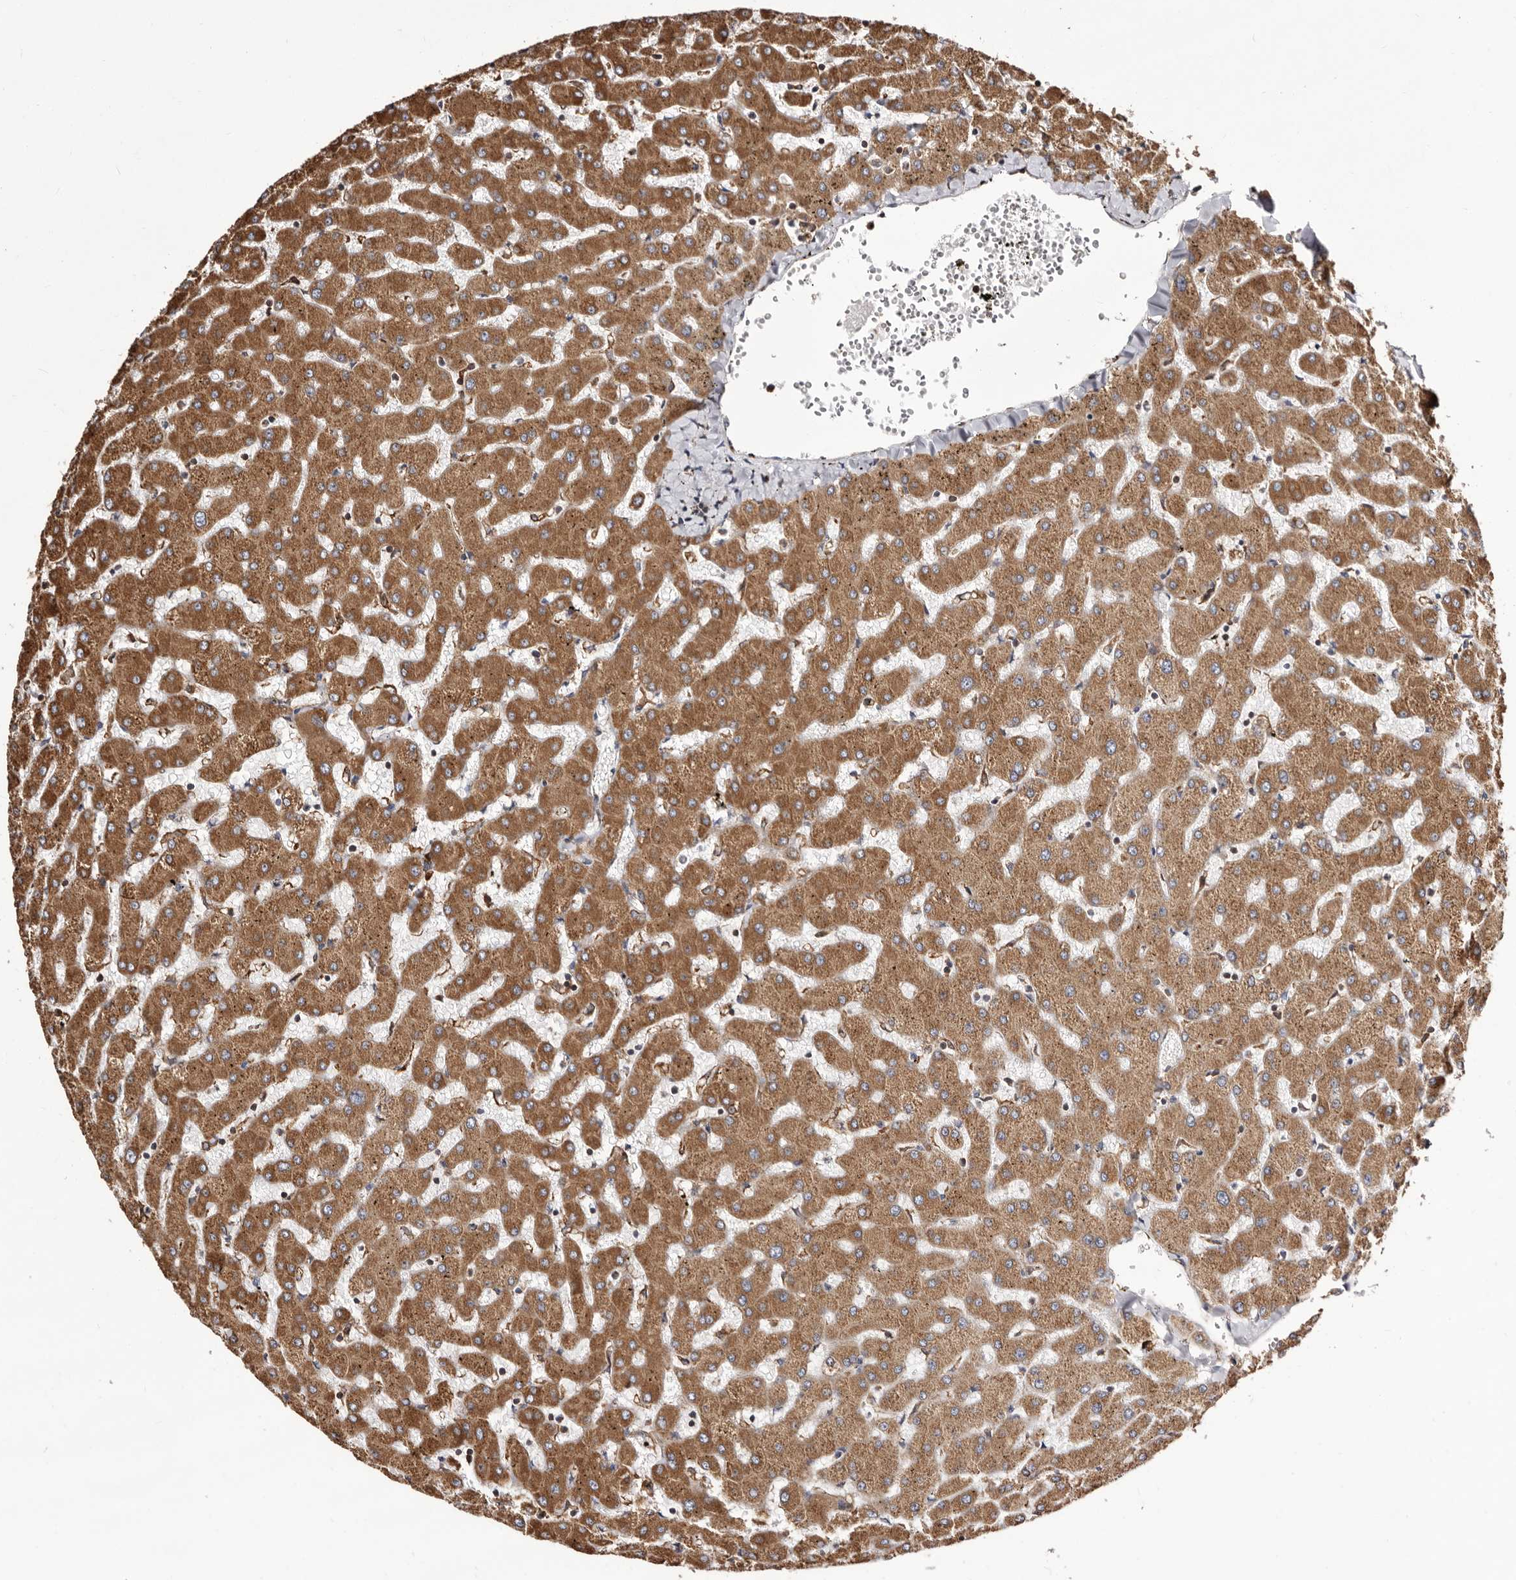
{"staining": {"intensity": "weak", "quantity": "25%-75%", "location": "cytoplasmic/membranous"}, "tissue": "liver", "cell_type": "Cholangiocytes", "image_type": "normal", "snomed": [{"axis": "morphology", "description": "Normal tissue, NOS"}, {"axis": "topography", "description": "Liver"}], "caption": "DAB immunohistochemical staining of benign liver demonstrates weak cytoplasmic/membranous protein positivity in approximately 25%-75% of cholangiocytes. Immunohistochemistry stains the protein in brown and the nuclei are stained blue.", "gene": "ACBD6", "patient": {"sex": "female", "age": 63}}